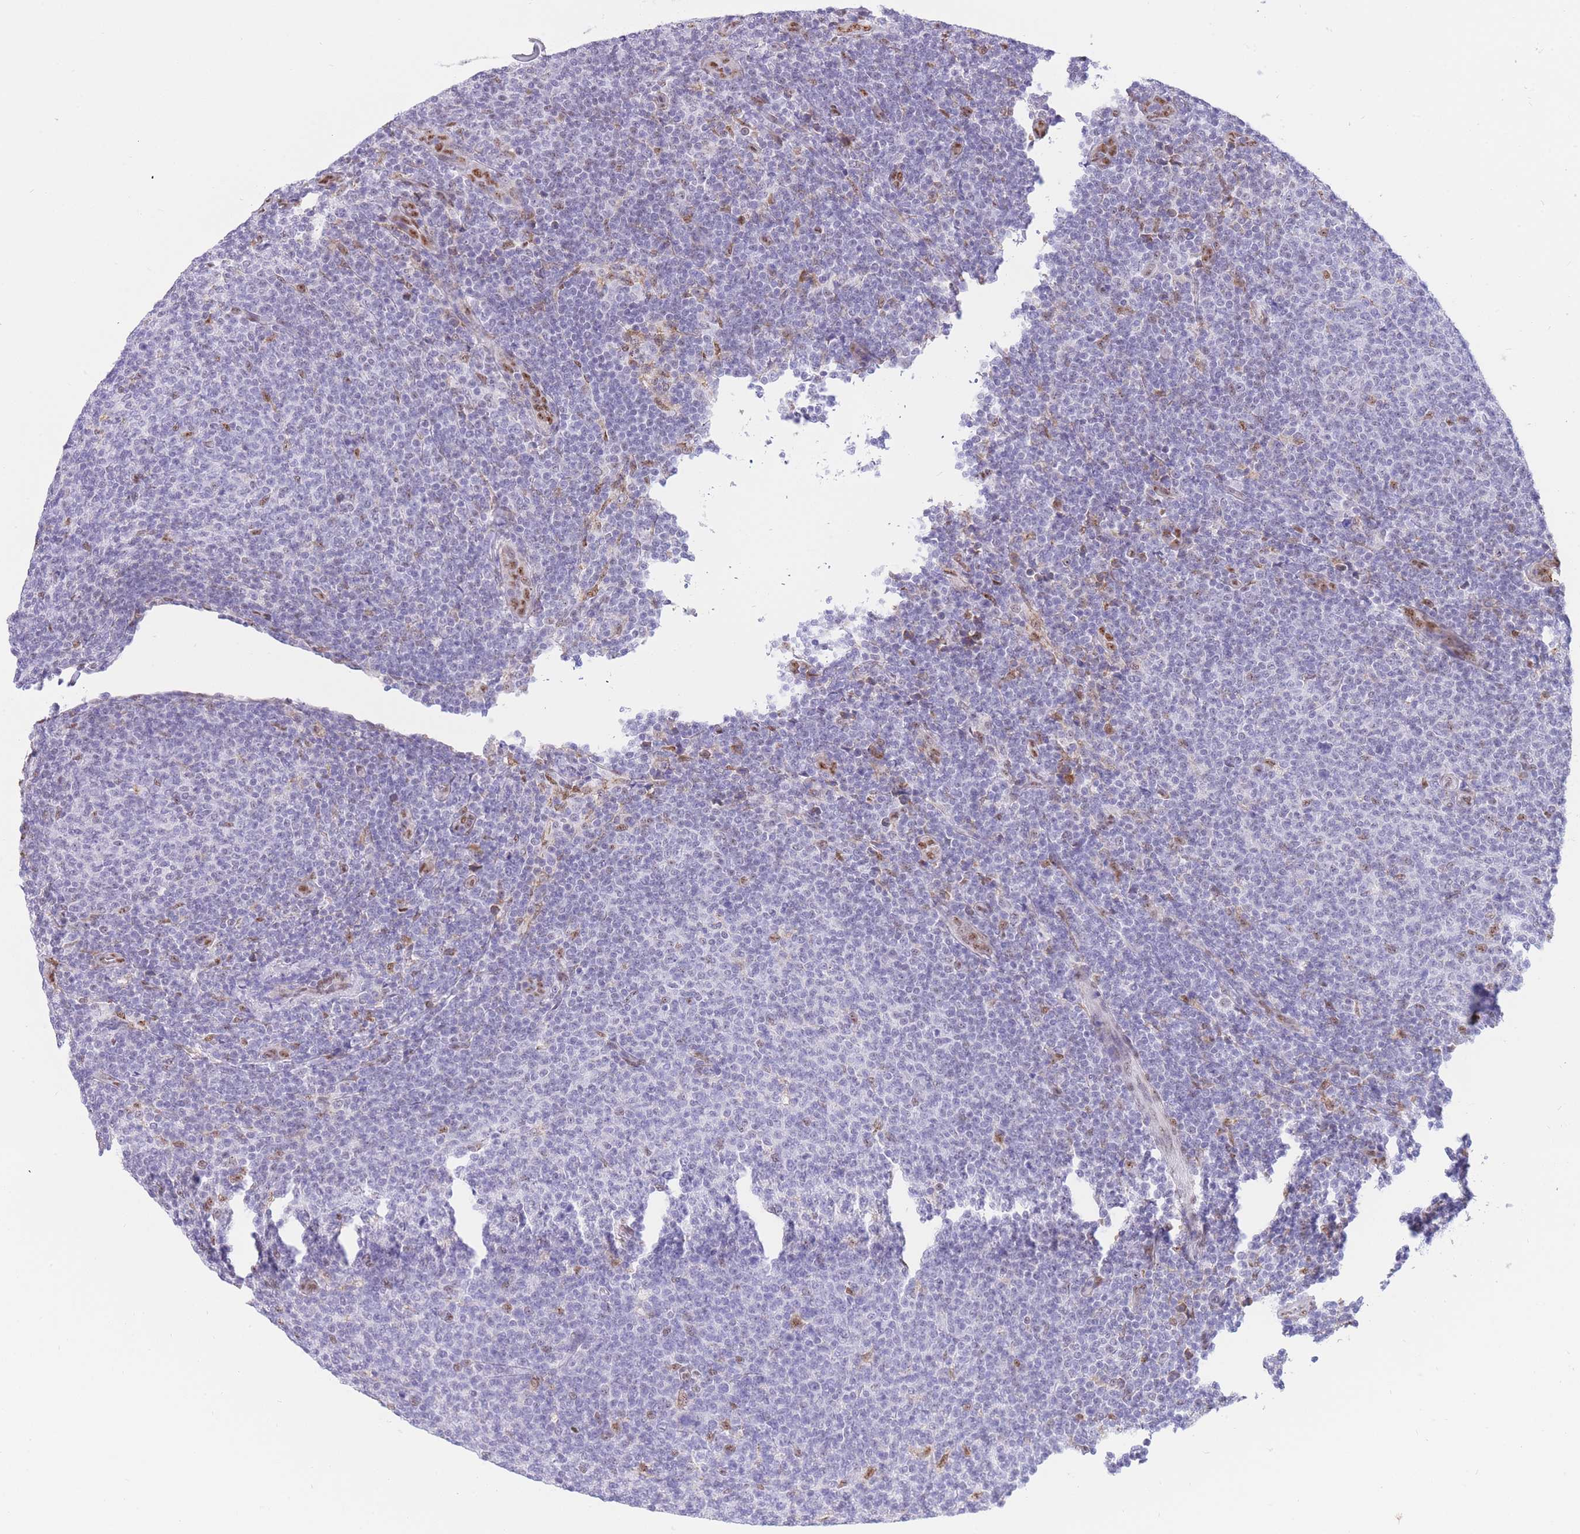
{"staining": {"intensity": "negative", "quantity": "none", "location": "none"}, "tissue": "lymphoma", "cell_type": "Tumor cells", "image_type": "cancer", "snomed": [{"axis": "morphology", "description": "Malignant lymphoma, non-Hodgkin's type, Low grade"}, {"axis": "topography", "description": "Lymph node"}], "caption": "Immunohistochemistry of human low-grade malignant lymphoma, non-Hodgkin's type shows no staining in tumor cells.", "gene": "FAM153A", "patient": {"sex": "male", "age": 66}}